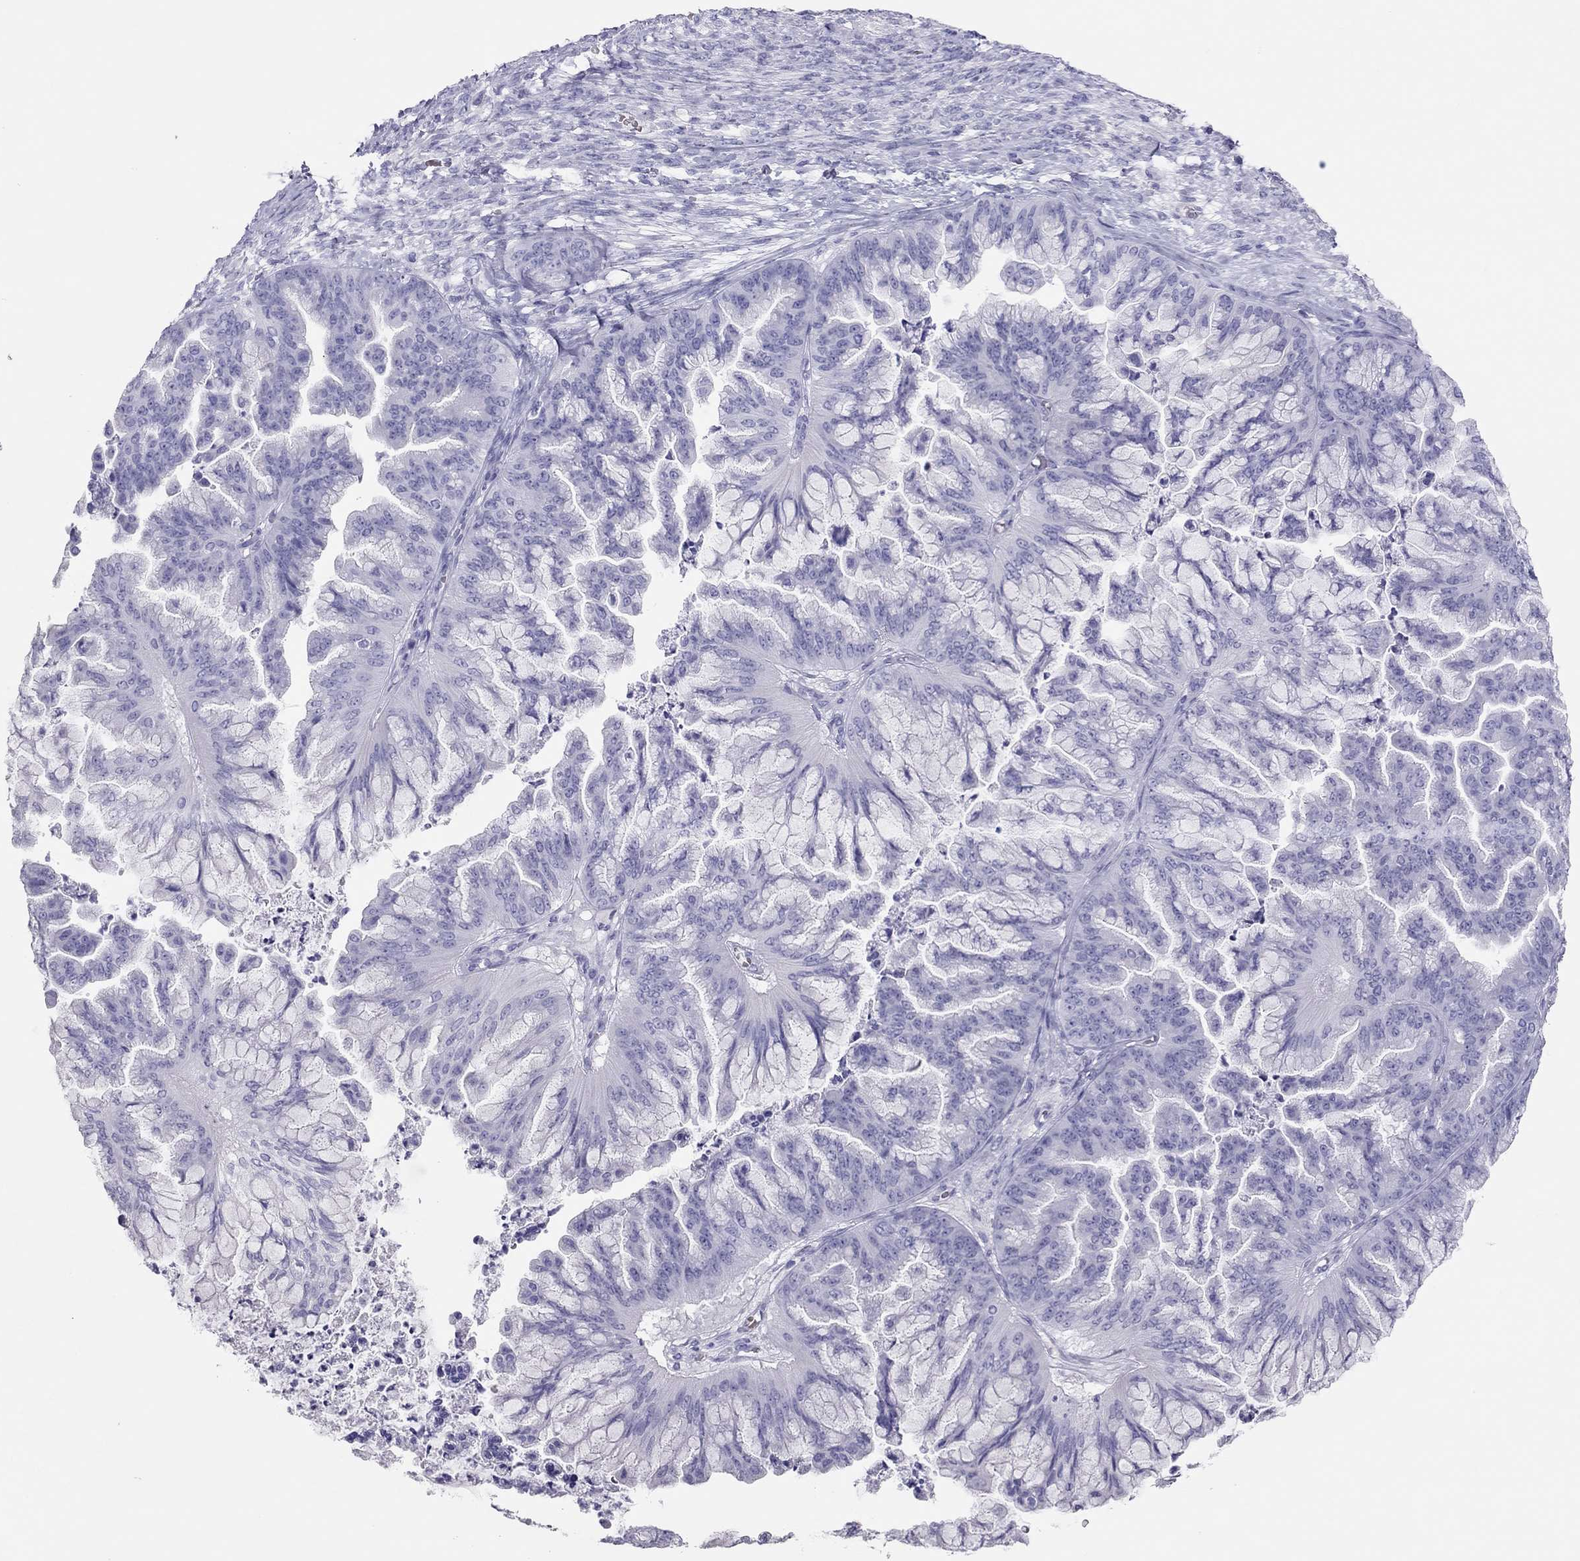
{"staining": {"intensity": "negative", "quantity": "none", "location": "none"}, "tissue": "ovarian cancer", "cell_type": "Tumor cells", "image_type": "cancer", "snomed": [{"axis": "morphology", "description": "Cystadenocarcinoma, mucinous, NOS"}, {"axis": "topography", "description": "Ovary"}], "caption": "IHC image of neoplastic tissue: human ovarian cancer (mucinous cystadenocarcinoma) stained with DAB reveals no significant protein expression in tumor cells. (DAB (3,3'-diaminobenzidine) IHC, high magnification).", "gene": "TSHB", "patient": {"sex": "female", "age": 67}}